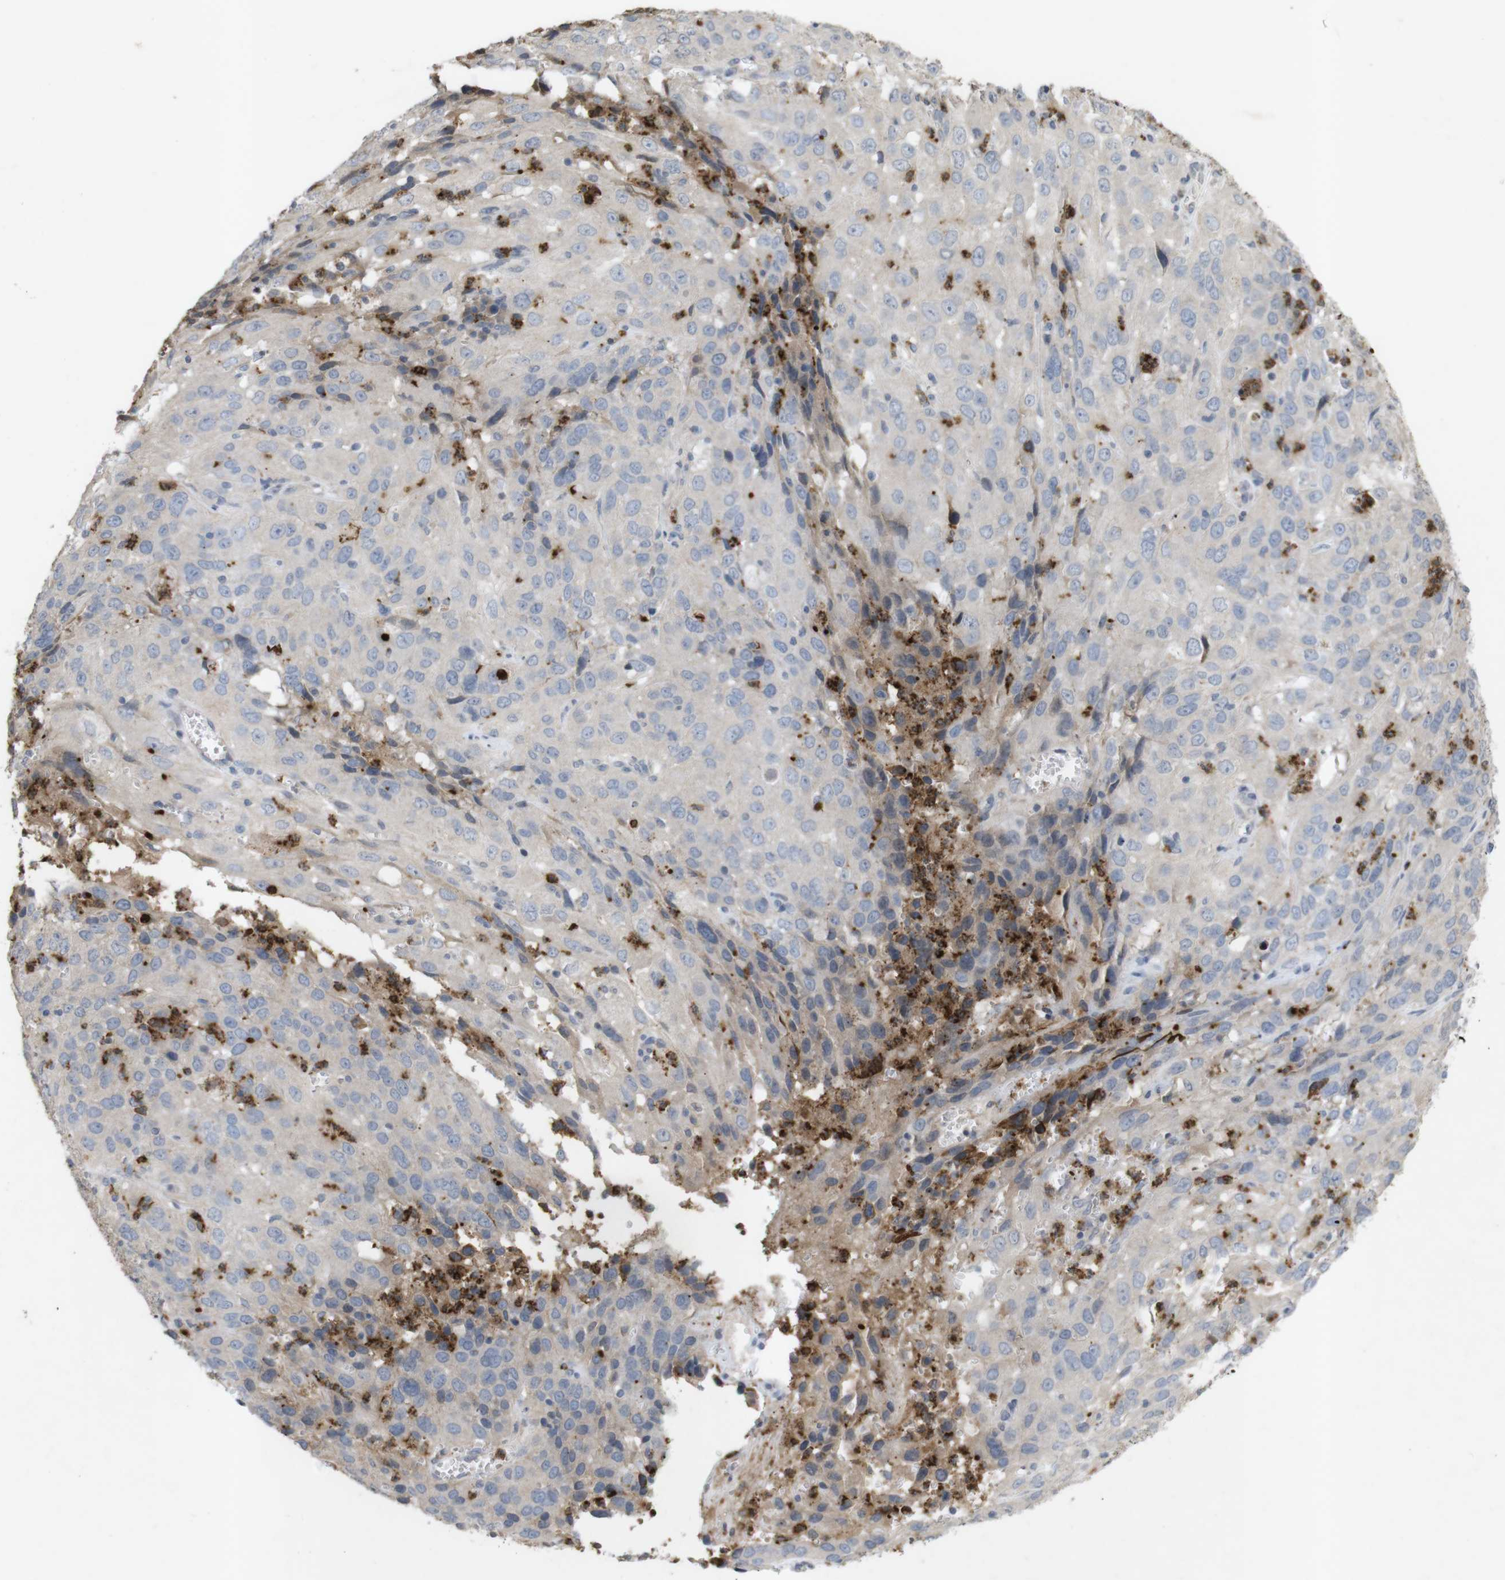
{"staining": {"intensity": "weak", "quantity": "<25%", "location": "cytoplasmic/membranous"}, "tissue": "cervical cancer", "cell_type": "Tumor cells", "image_type": "cancer", "snomed": [{"axis": "morphology", "description": "Squamous cell carcinoma, NOS"}, {"axis": "topography", "description": "Cervix"}], "caption": "This is an IHC photomicrograph of cervical cancer (squamous cell carcinoma). There is no expression in tumor cells.", "gene": "TSPAN14", "patient": {"sex": "female", "age": 32}}